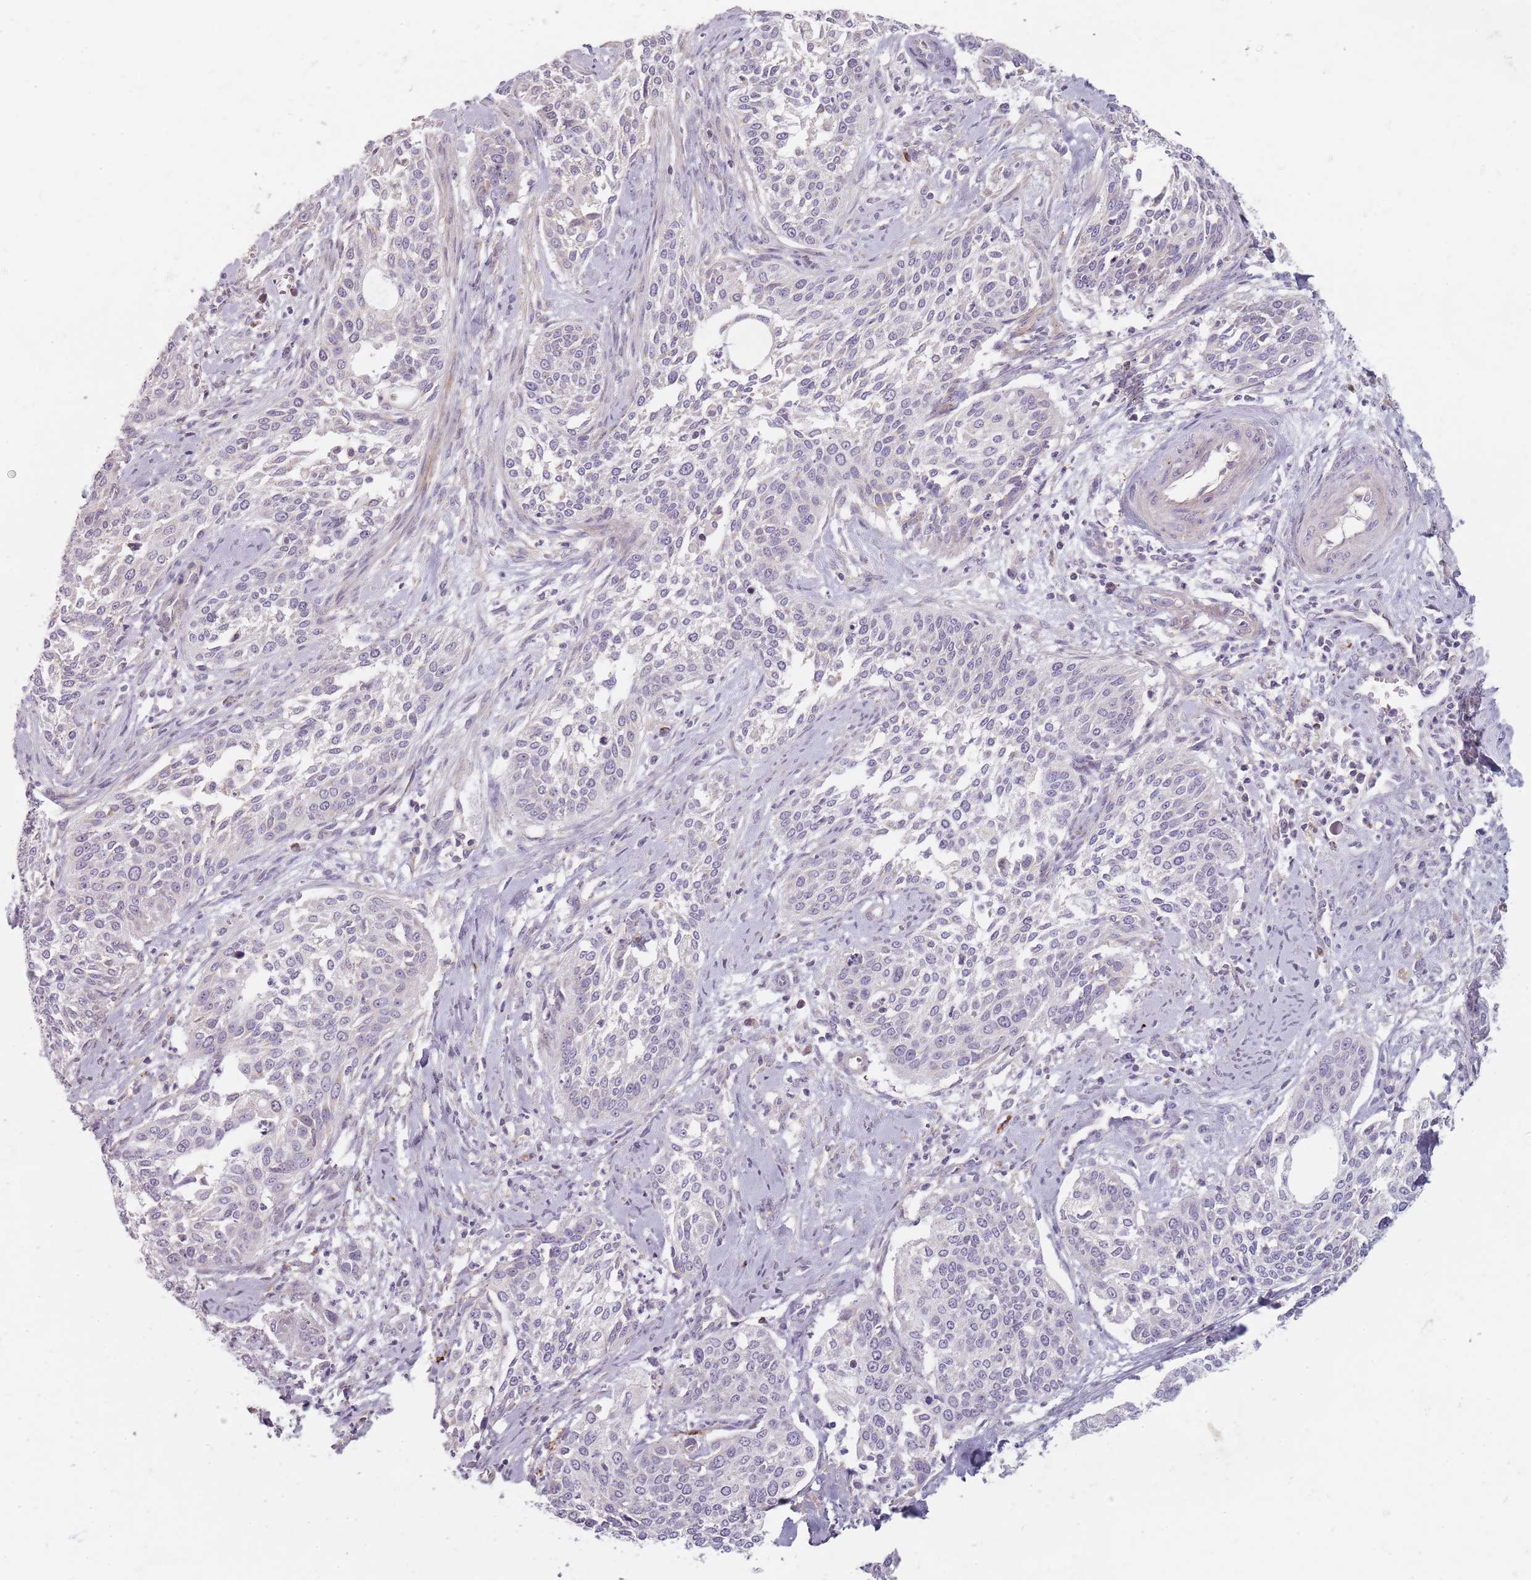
{"staining": {"intensity": "negative", "quantity": "none", "location": "none"}, "tissue": "cervical cancer", "cell_type": "Tumor cells", "image_type": "cancer", "snomed": [{"axis": "morphology", "description": "Squamous cell carcinoma, NOS"}, {"axis": "topography", "description": "Cervix"}], "caption": "DAB (3,3'-diaminobenzidine) immunohistochemical staining of cervical cancer (squamous cell carcinoma) shows no significant expression in tumor cells. (Brightfield microscopy of DAB (3,3'-diaminobenzidine) IHC at high magnification).", "gene": "SYNGR3", "patient": {"sex": "female", "age": 44}}